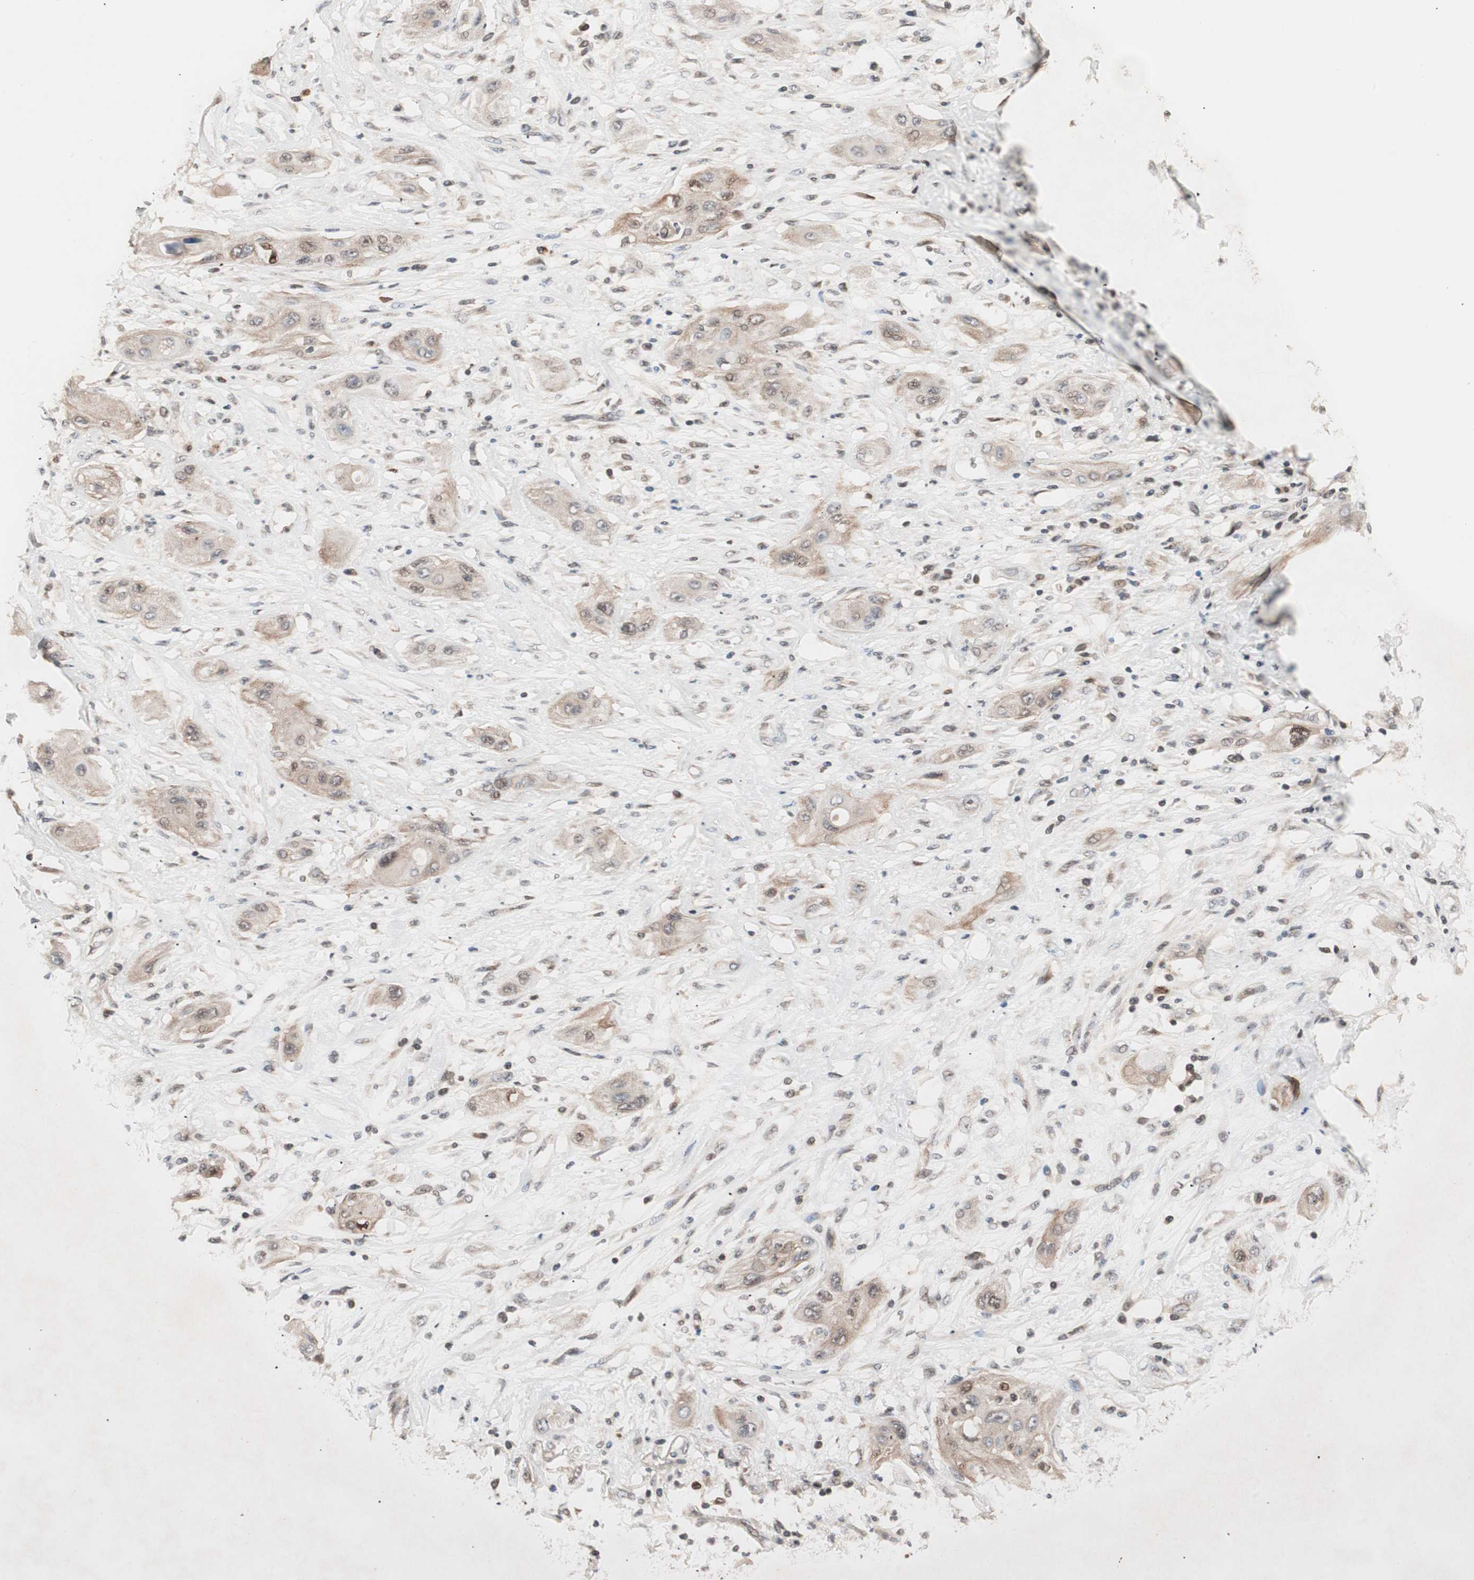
{"staining": {"intensity": "moderate", "quantity": ">75%", "location": "cytoplasmic/membranous"}, "tissue": "lung cancer", "cell_type": "Tumor cells", "image_type": "cancer", "snomed": [{"axis": "morphology", "description": "Squamous cell carcinoma, NOS"}, {"axis": "topography", "description": "Lung"}], "caption": "Immunohistochemical staining of human squamous cell carcinoma (lung) demonstrates moderate cytoplasmic/membranous protein positivity in about >75% of tumor cells.", "gene": "NF2", "patient": {"sex": "female", "age": 47}}